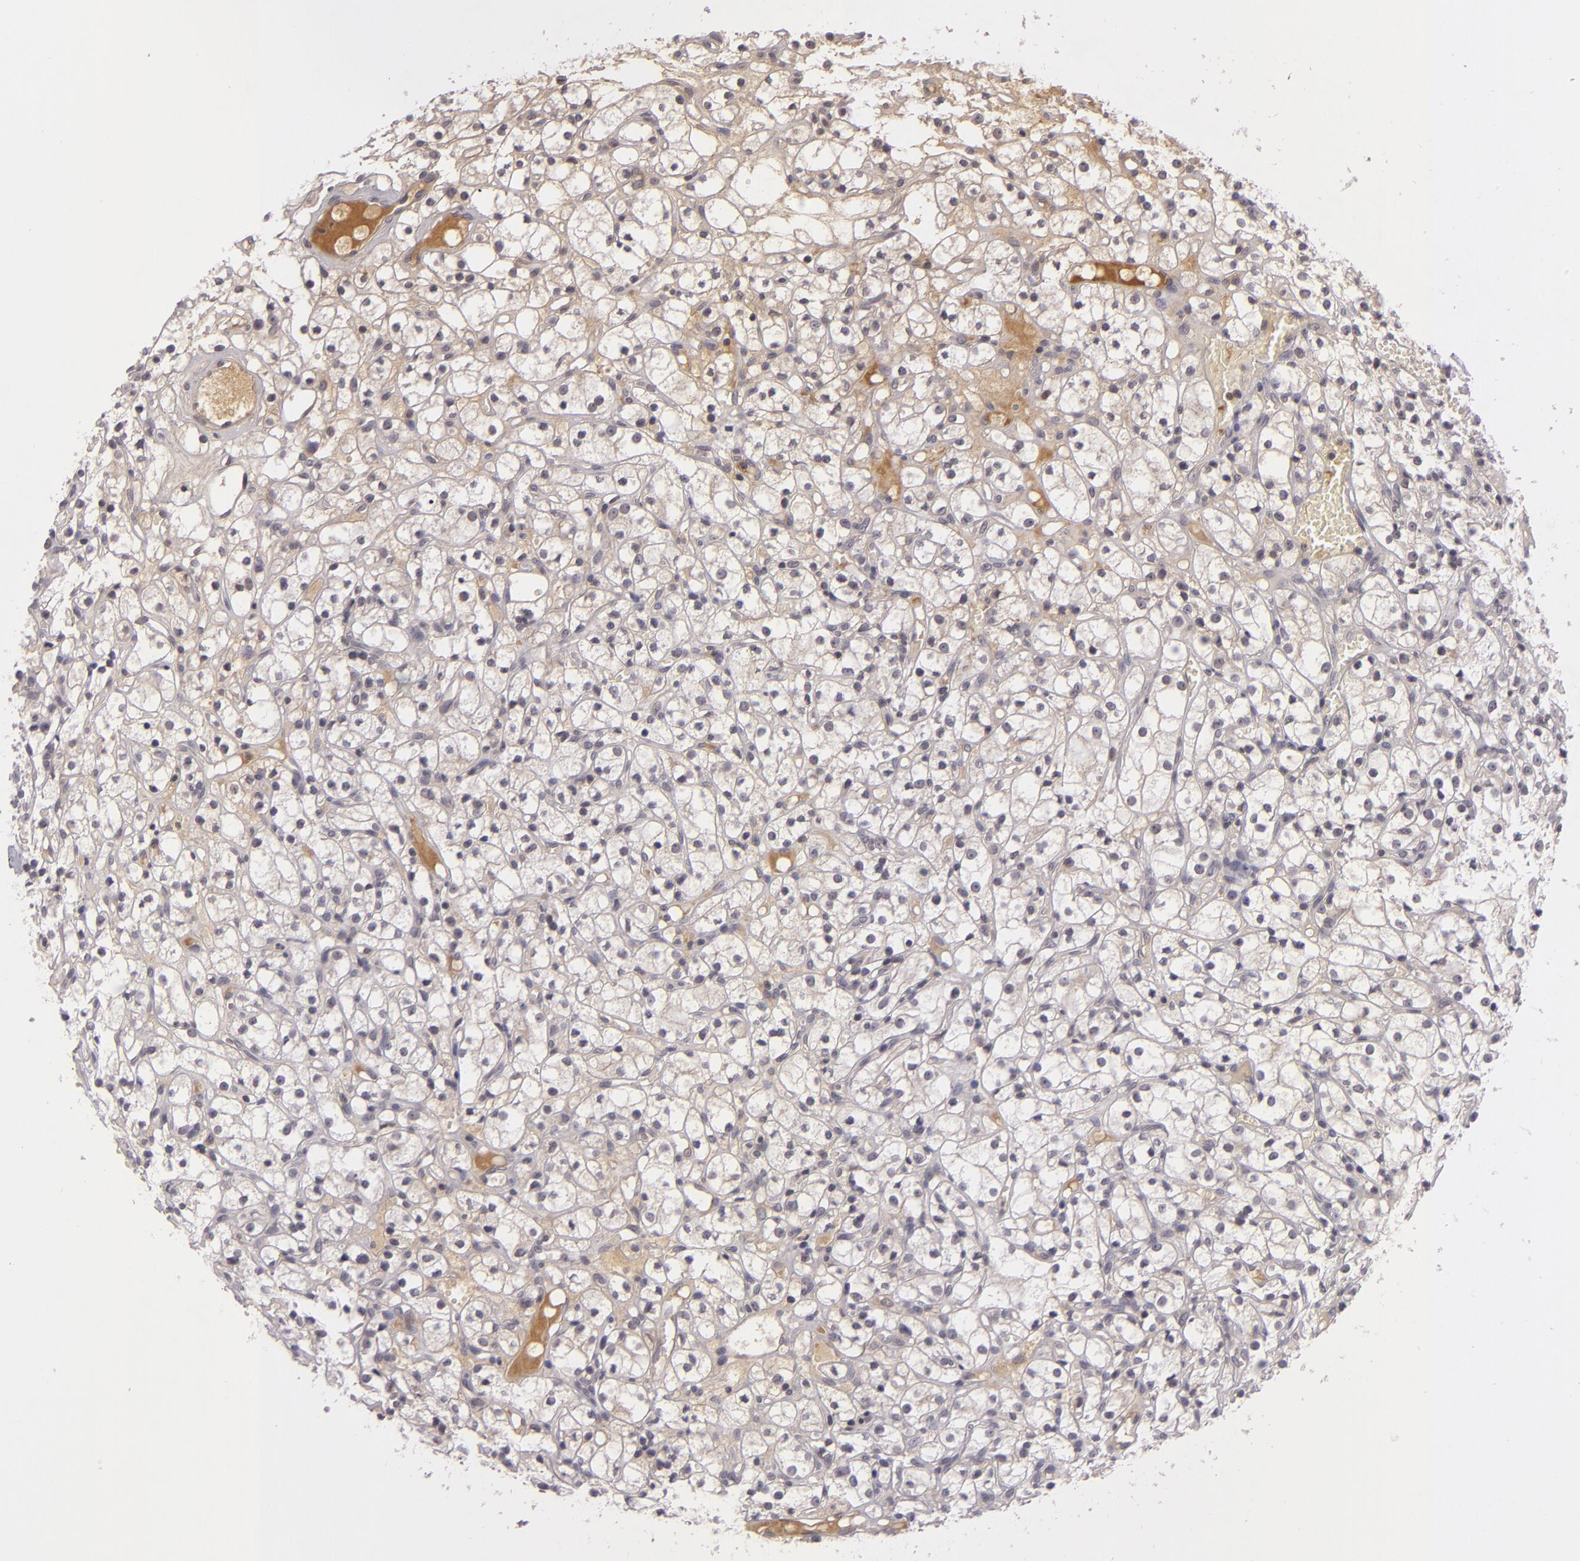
{"staining": {"intensity": "negative", "quantity": "none", "location": "none"}, "tissue": "renal cancer", "cell_type": "Tumor cells", "image_type": "cancer", "snomed": [{"axis": "morphology", "description": "Adenocarcinoma, NOS"}, {"axis": "topography", "description": "Kidney"}], "caption": "This is an immunohistochemistry histopathology image of renal cancer. There is no positivity in tumor cells.", "gene": "CASP8", "patient": {"sex": "male", "age": 61}}